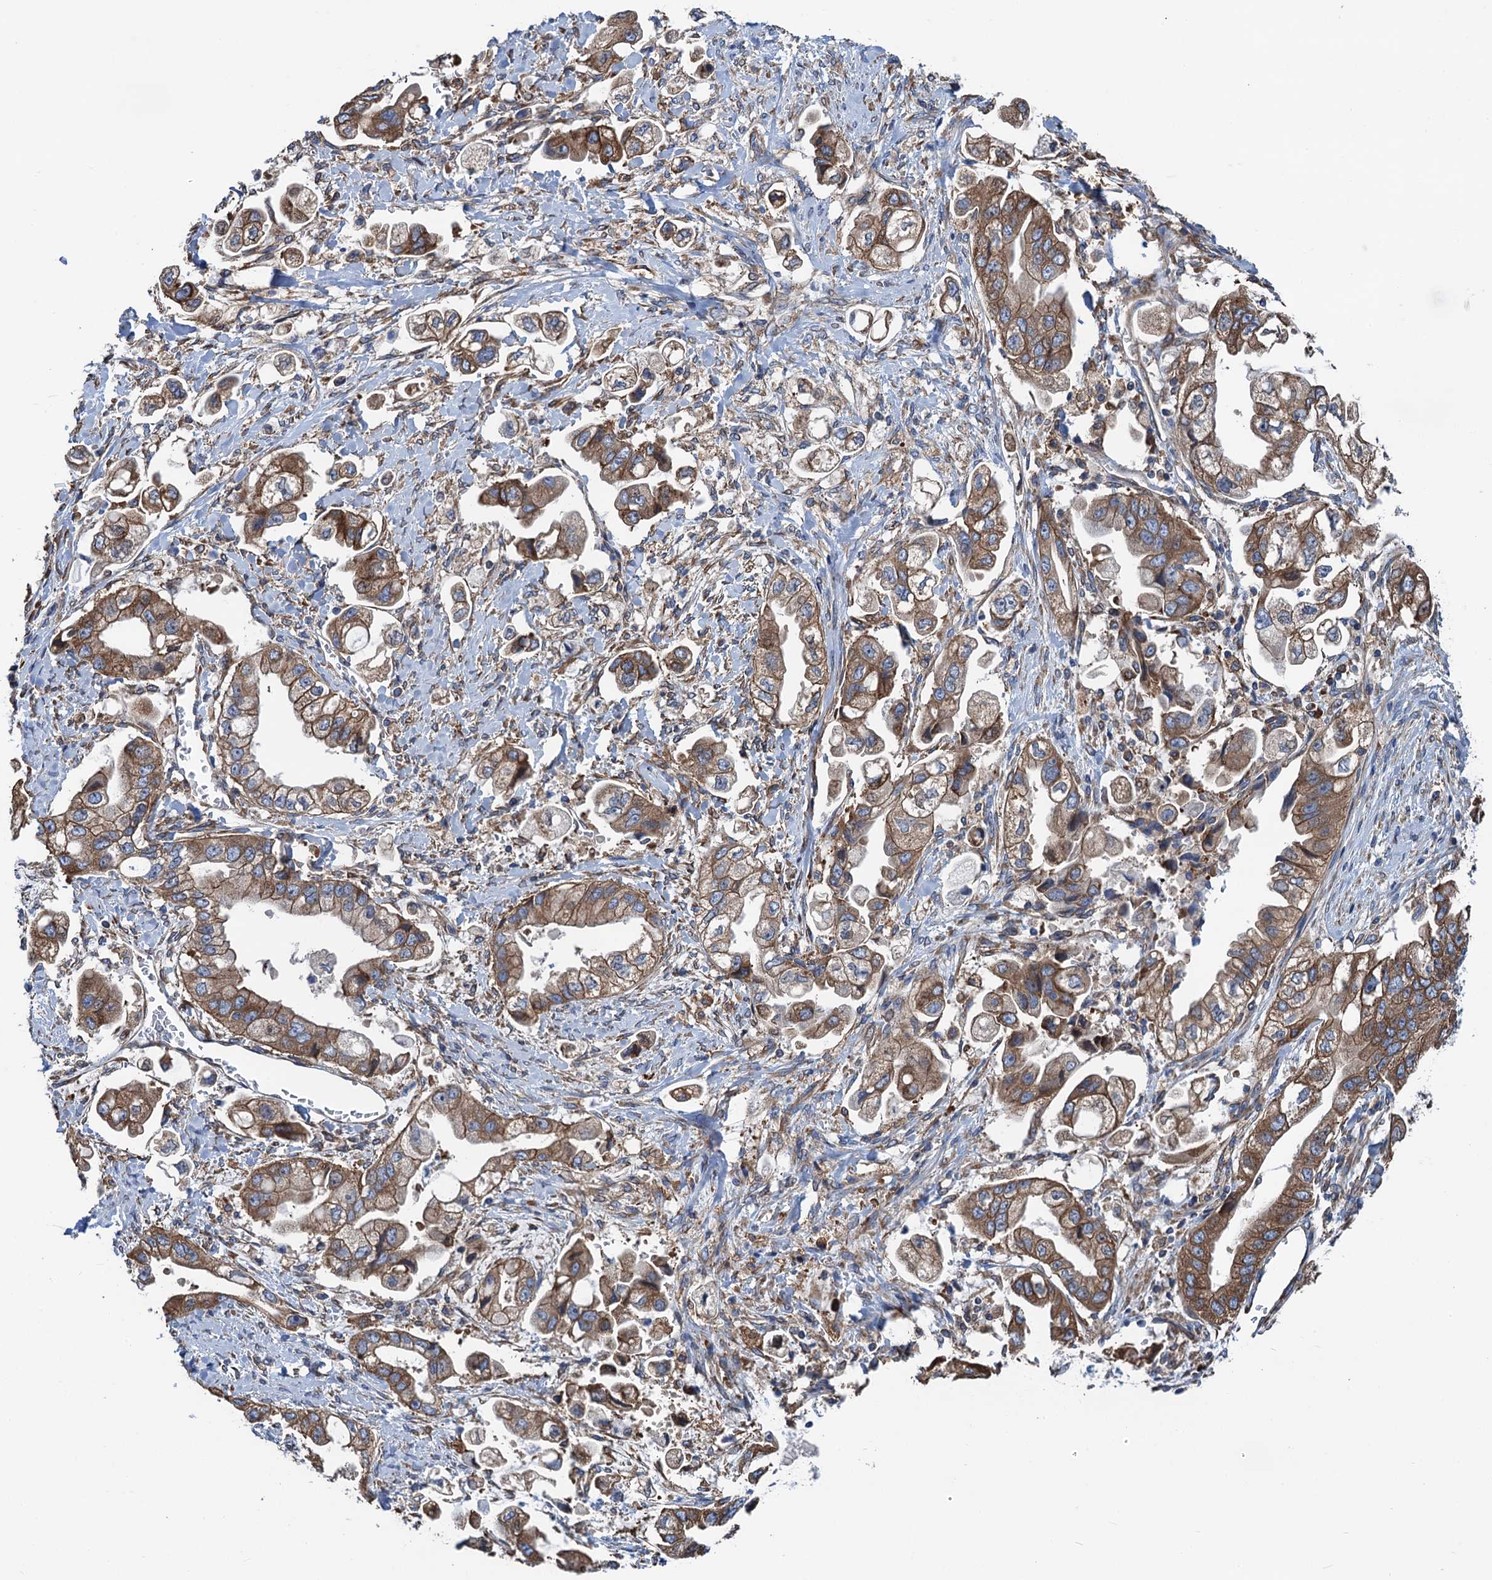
{"staining": {"intensity": "moderate", "quantity": ">75%", "location": "cytoplasmic/membranous"}, "tissue": "stomach cancer", "cell_type": "Tumor cells", "image_type": "cancer", "snomed": [{"axis": "morphology", "description": "Adenocarcinoma, NOS"}, {"axis": "topography", "description": "Stomach"}], "caption": "Immunohistochemistry (DAB (3,3'-diaminobenzidine)) staining of stomach adenocarcinoma demonstrates moderate cytoplasmic/membranous protein positivity in approximately >75% of tumor cells. The protein is shown in brown color, while the nuclei are stained blue.", "gene": "SLC12A7", "patient": {"sex": "male", "age": 62}}